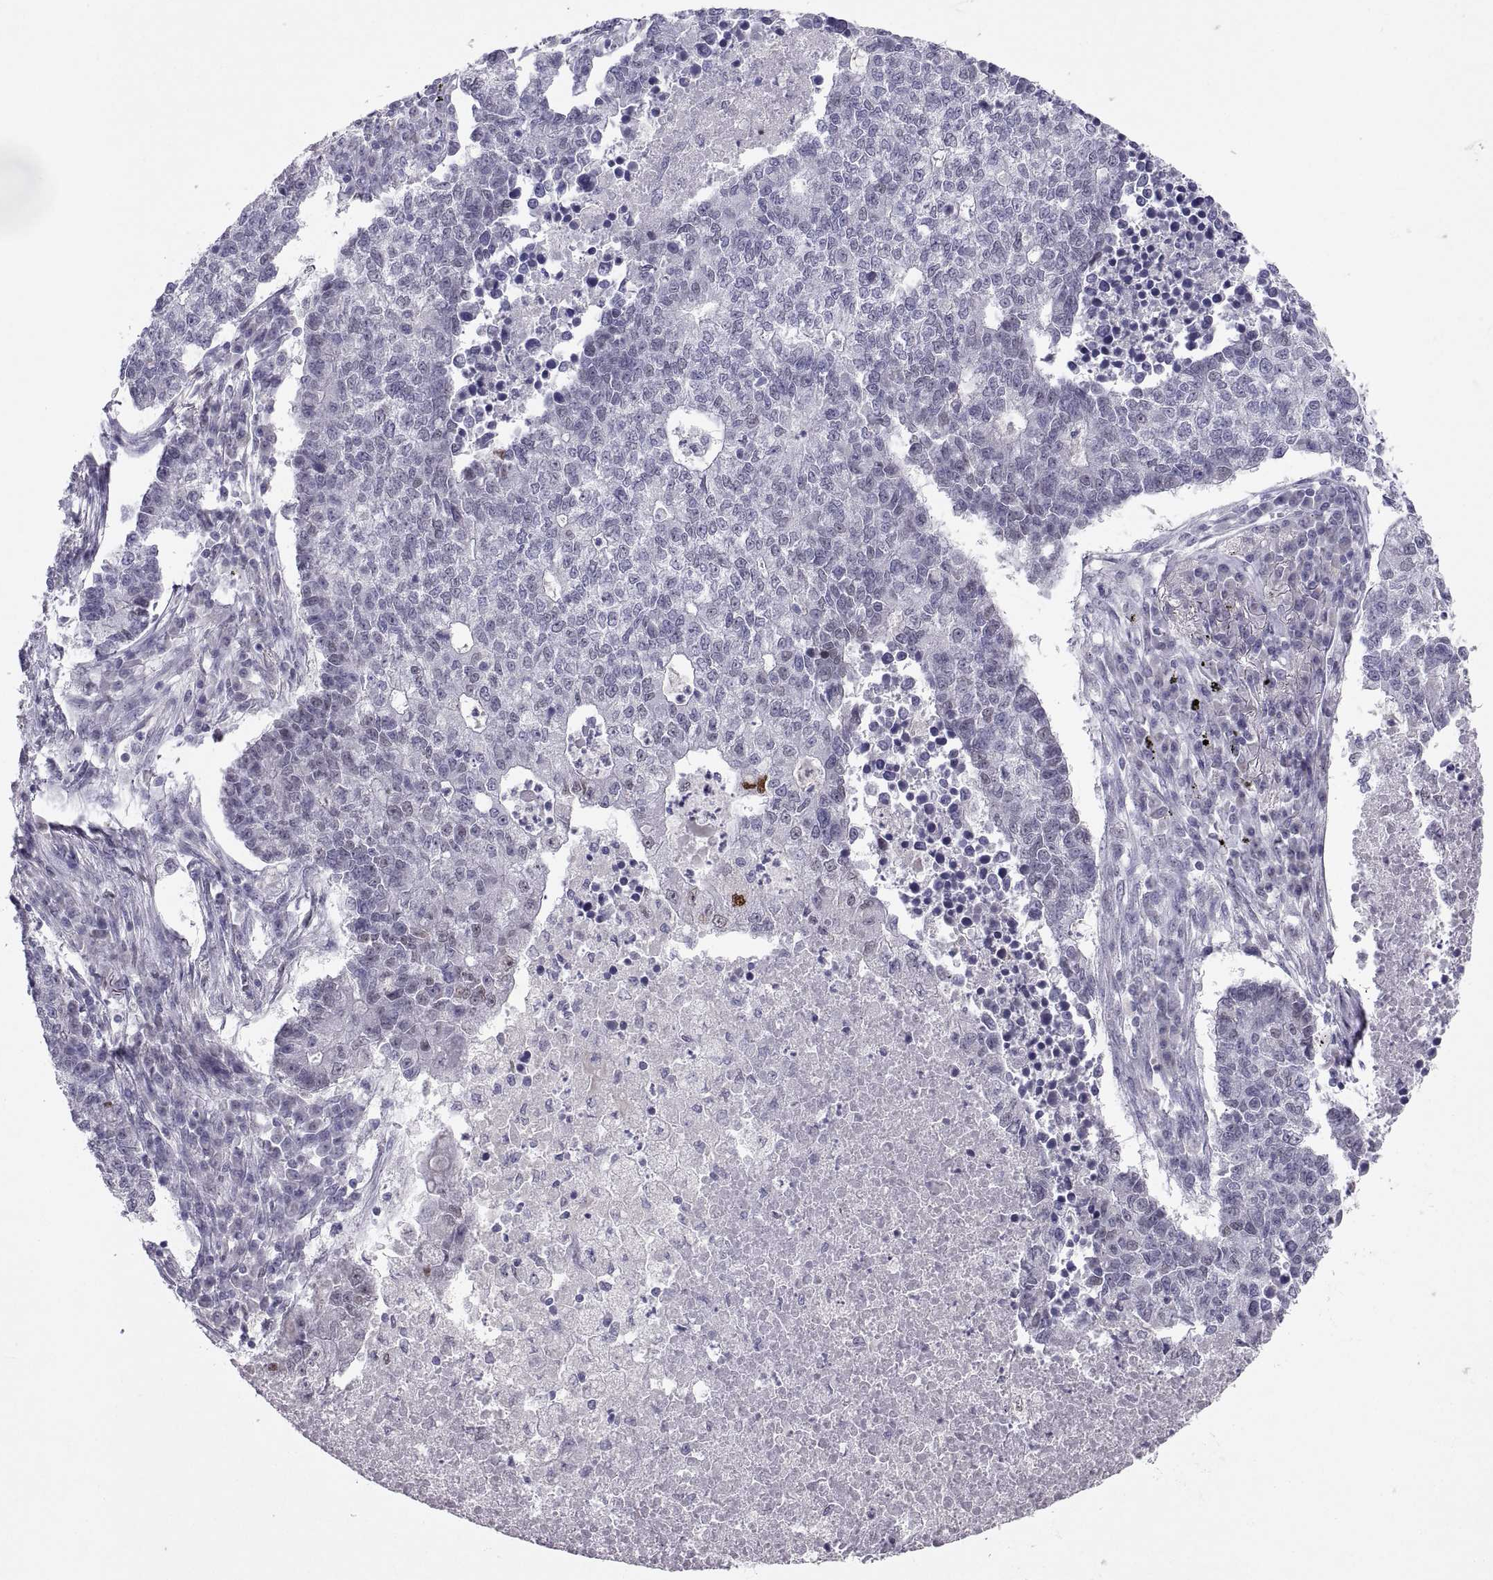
{"staining": {"intensity": "moderate", "quantity": "<25%", "location": "nuclear"}, "tissue": "lung cancer", "cell_type": "Tumor cells", "image_type": "cancer", "snomed": [{"axis": "morphology", "description": "Adenocarcinoma, NOS"}, {"axis": "topography", "description": "Lung"}], "caption": "Moderate nuclear protein positivity is identified in approximately <25% of tumor cells in adenocarcinoma (lung).", "gene": "SOX21", "patient": {"sex": "male", "age": 57}}